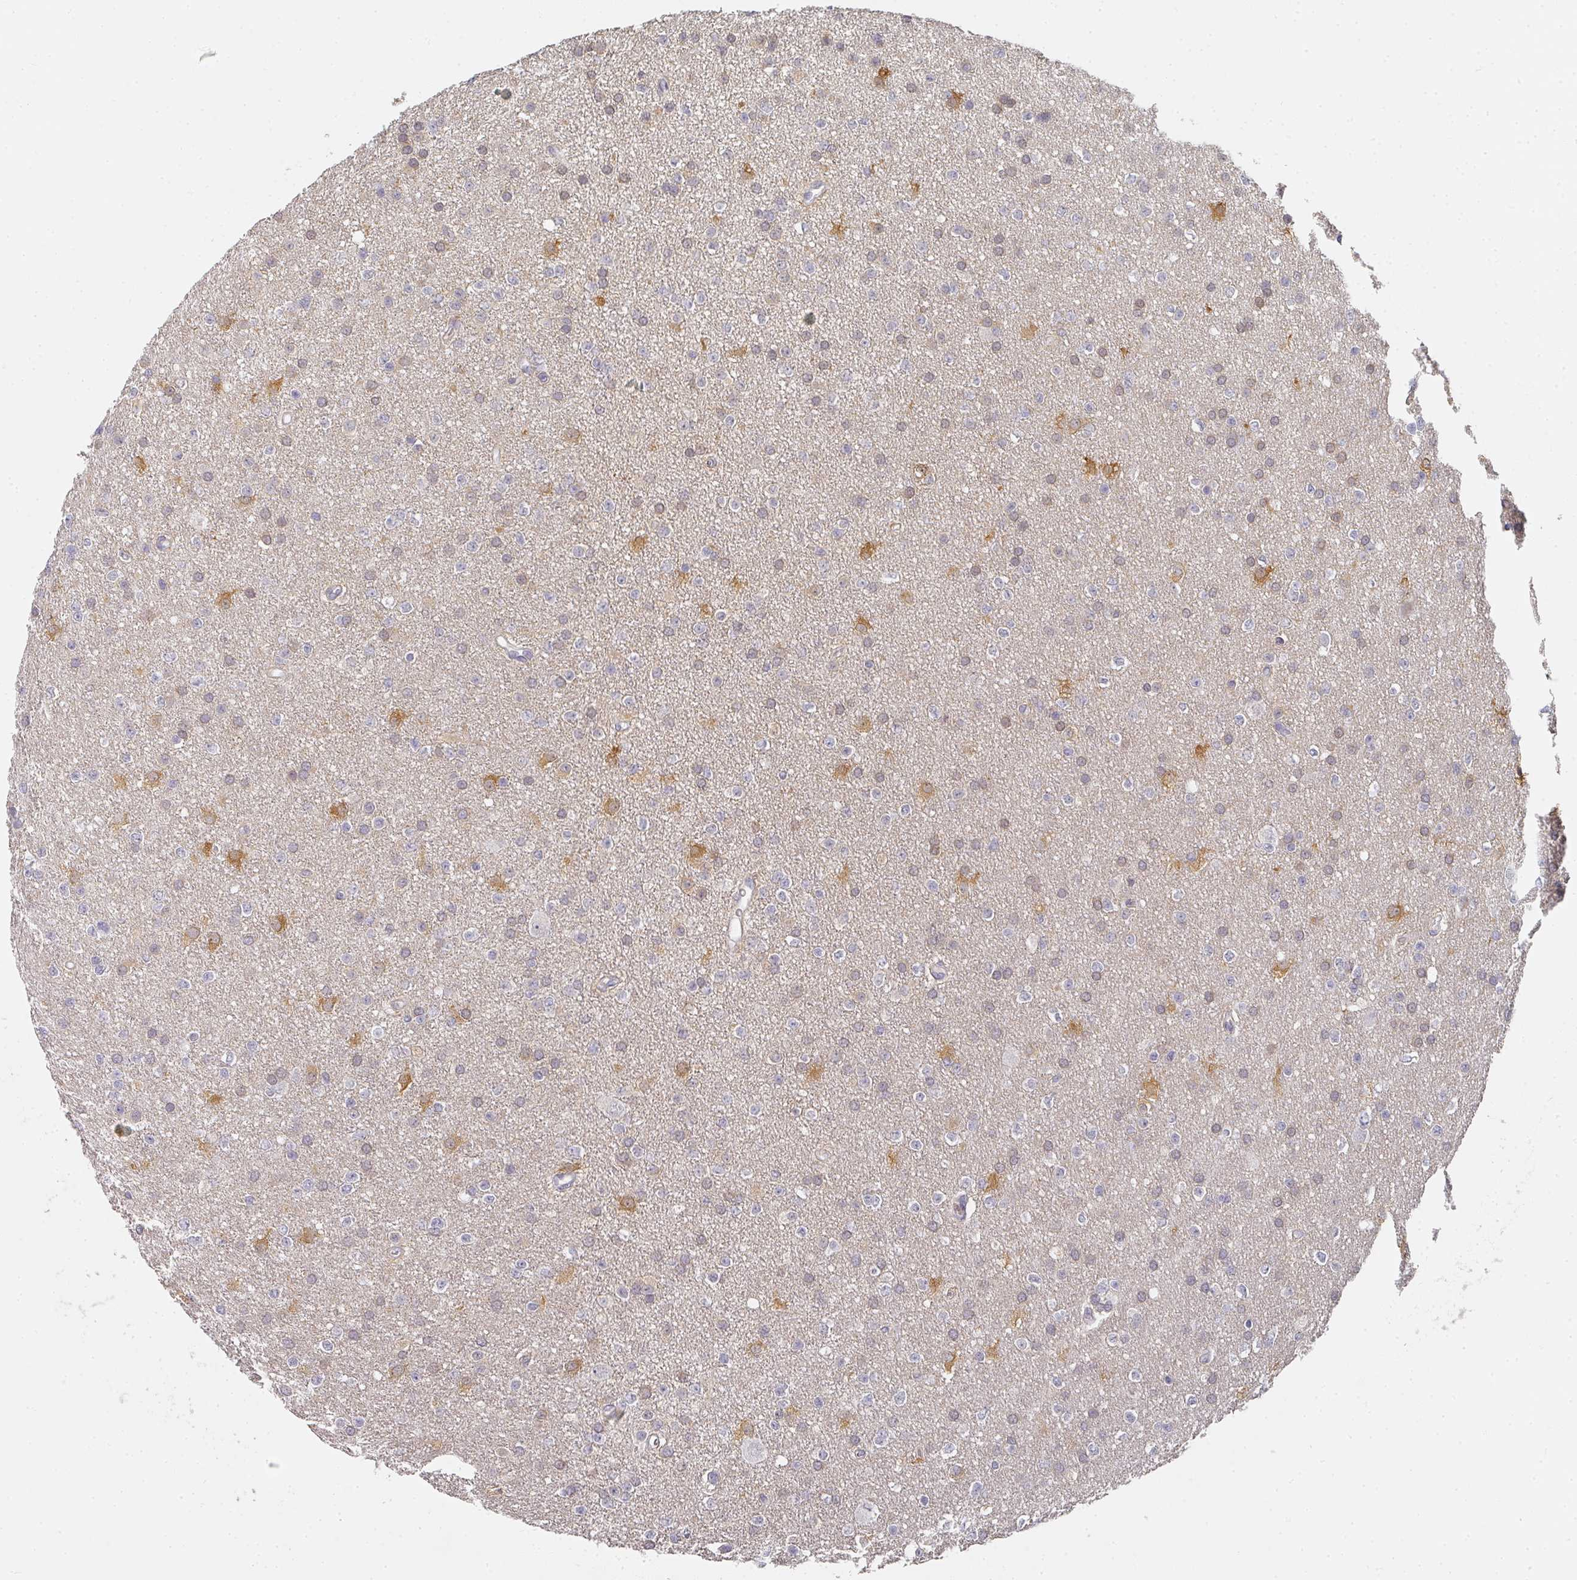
{"staining": {"intensity": "moderate", "quantity": "<25%", "location": "cytoplasmic/membranous"}, "tissue": "glioma", "cell_type": "Tumor cells", "image_type": "cancer", "snomed": [{"axis": "morphology", "description": "Glioma, malignant, Low grade"}, {"axis": "topography", "description": "Brain"}], "caption": "The immunohistochemical stain highlights moderate cytoplasmic/membranous positivity in tumor cells of malignant glioma (low-grade) tissue.", "gene": "SHISA2", "patient": {"sex": "female", "age": 34}}